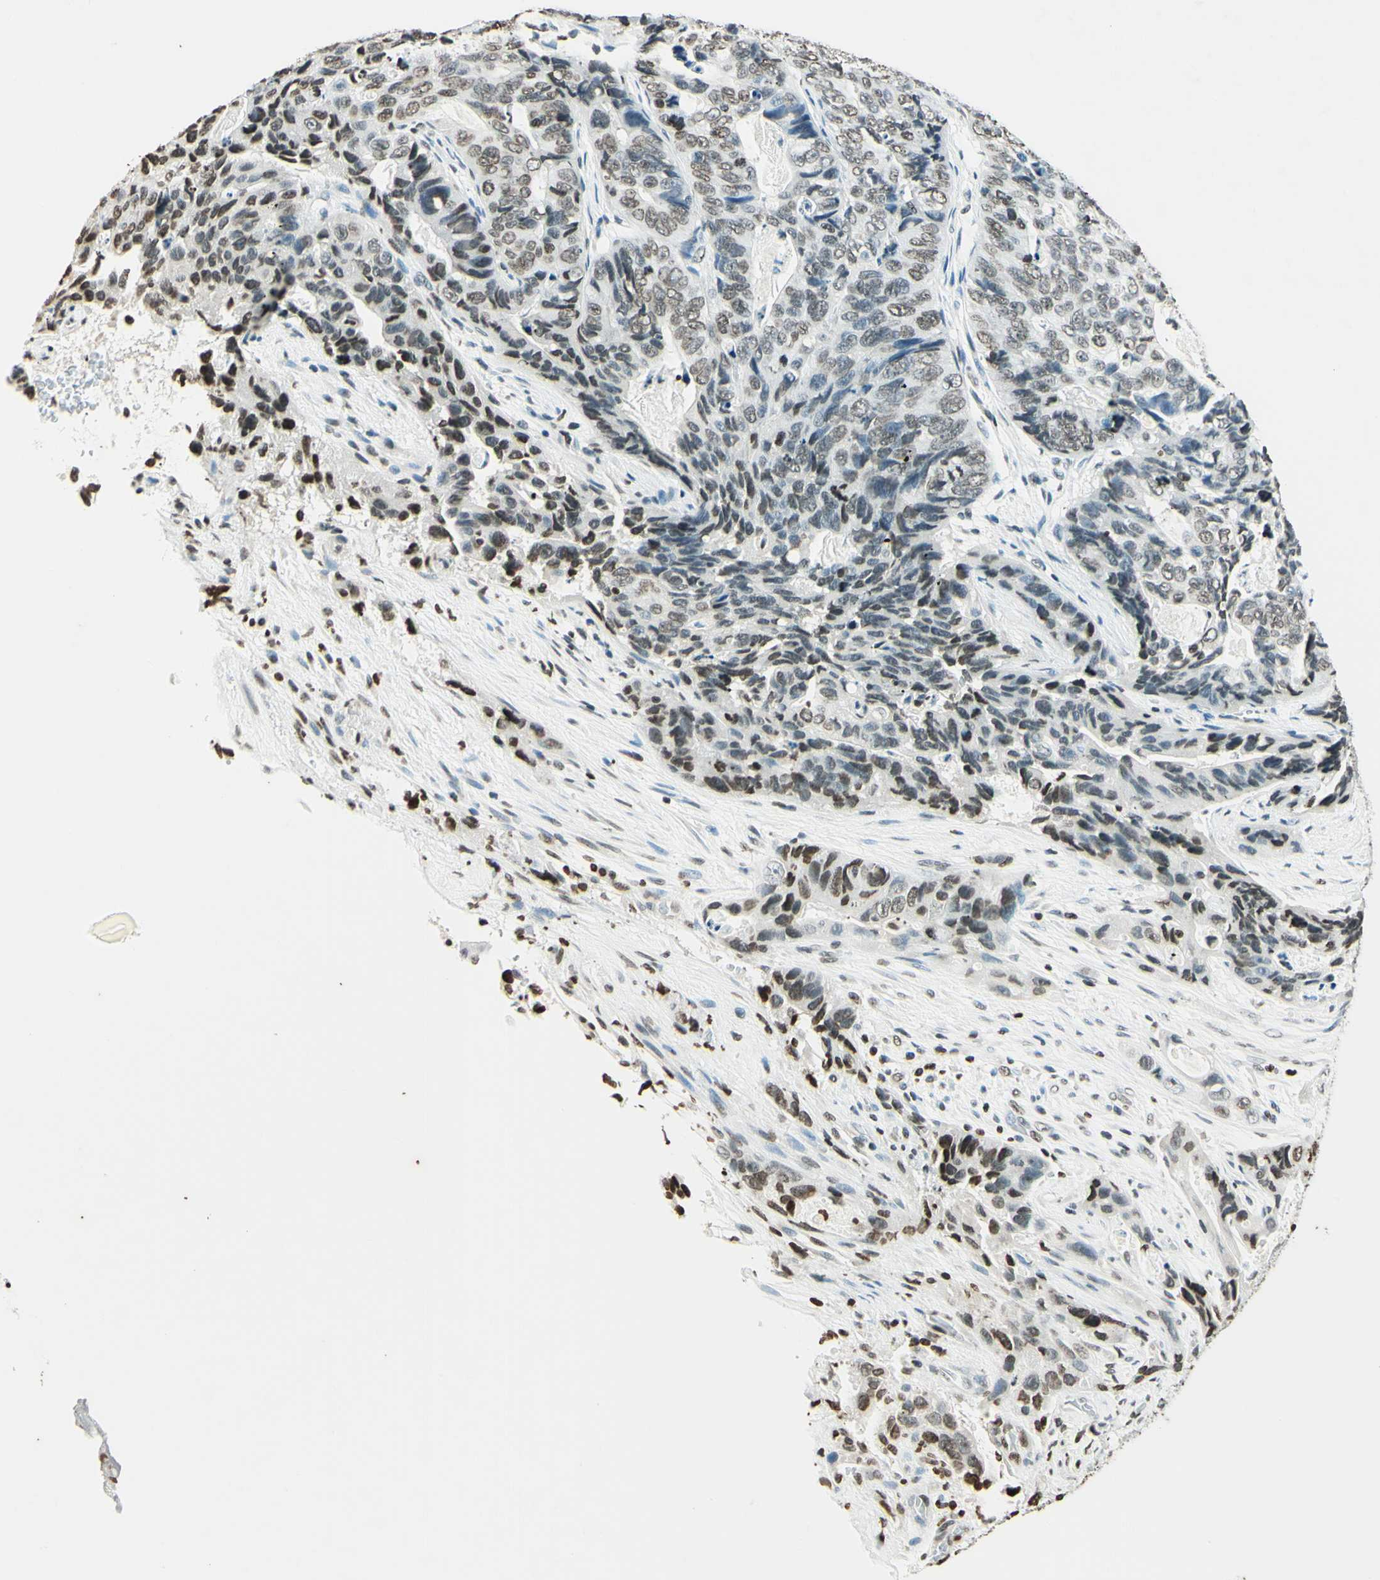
{"staining": {"intensity": "weak", "quantity": "25%-75%", "location": "nuclear"}, "tissue": "stomach cancer", "cell_type": "Tumor cells", "image_type": "cancer", "snomed": [{"axis": "morphology", "description": "Adenocarcinoma, NOS"}, {"axis": "topography", "description": "Stomach"}], "caption": "Protein expression analysis of stomach cancer (adenocarcinoma) demonstrates weak nuclear staining in approximately 25%-75% of tumor cells. (Stains: DAB in brown, nuclei in blue, Microscopy: brightfield microscopy at high magnification).", "gene": "MSH2", "patient": {"sex": "female", "age": 89}}